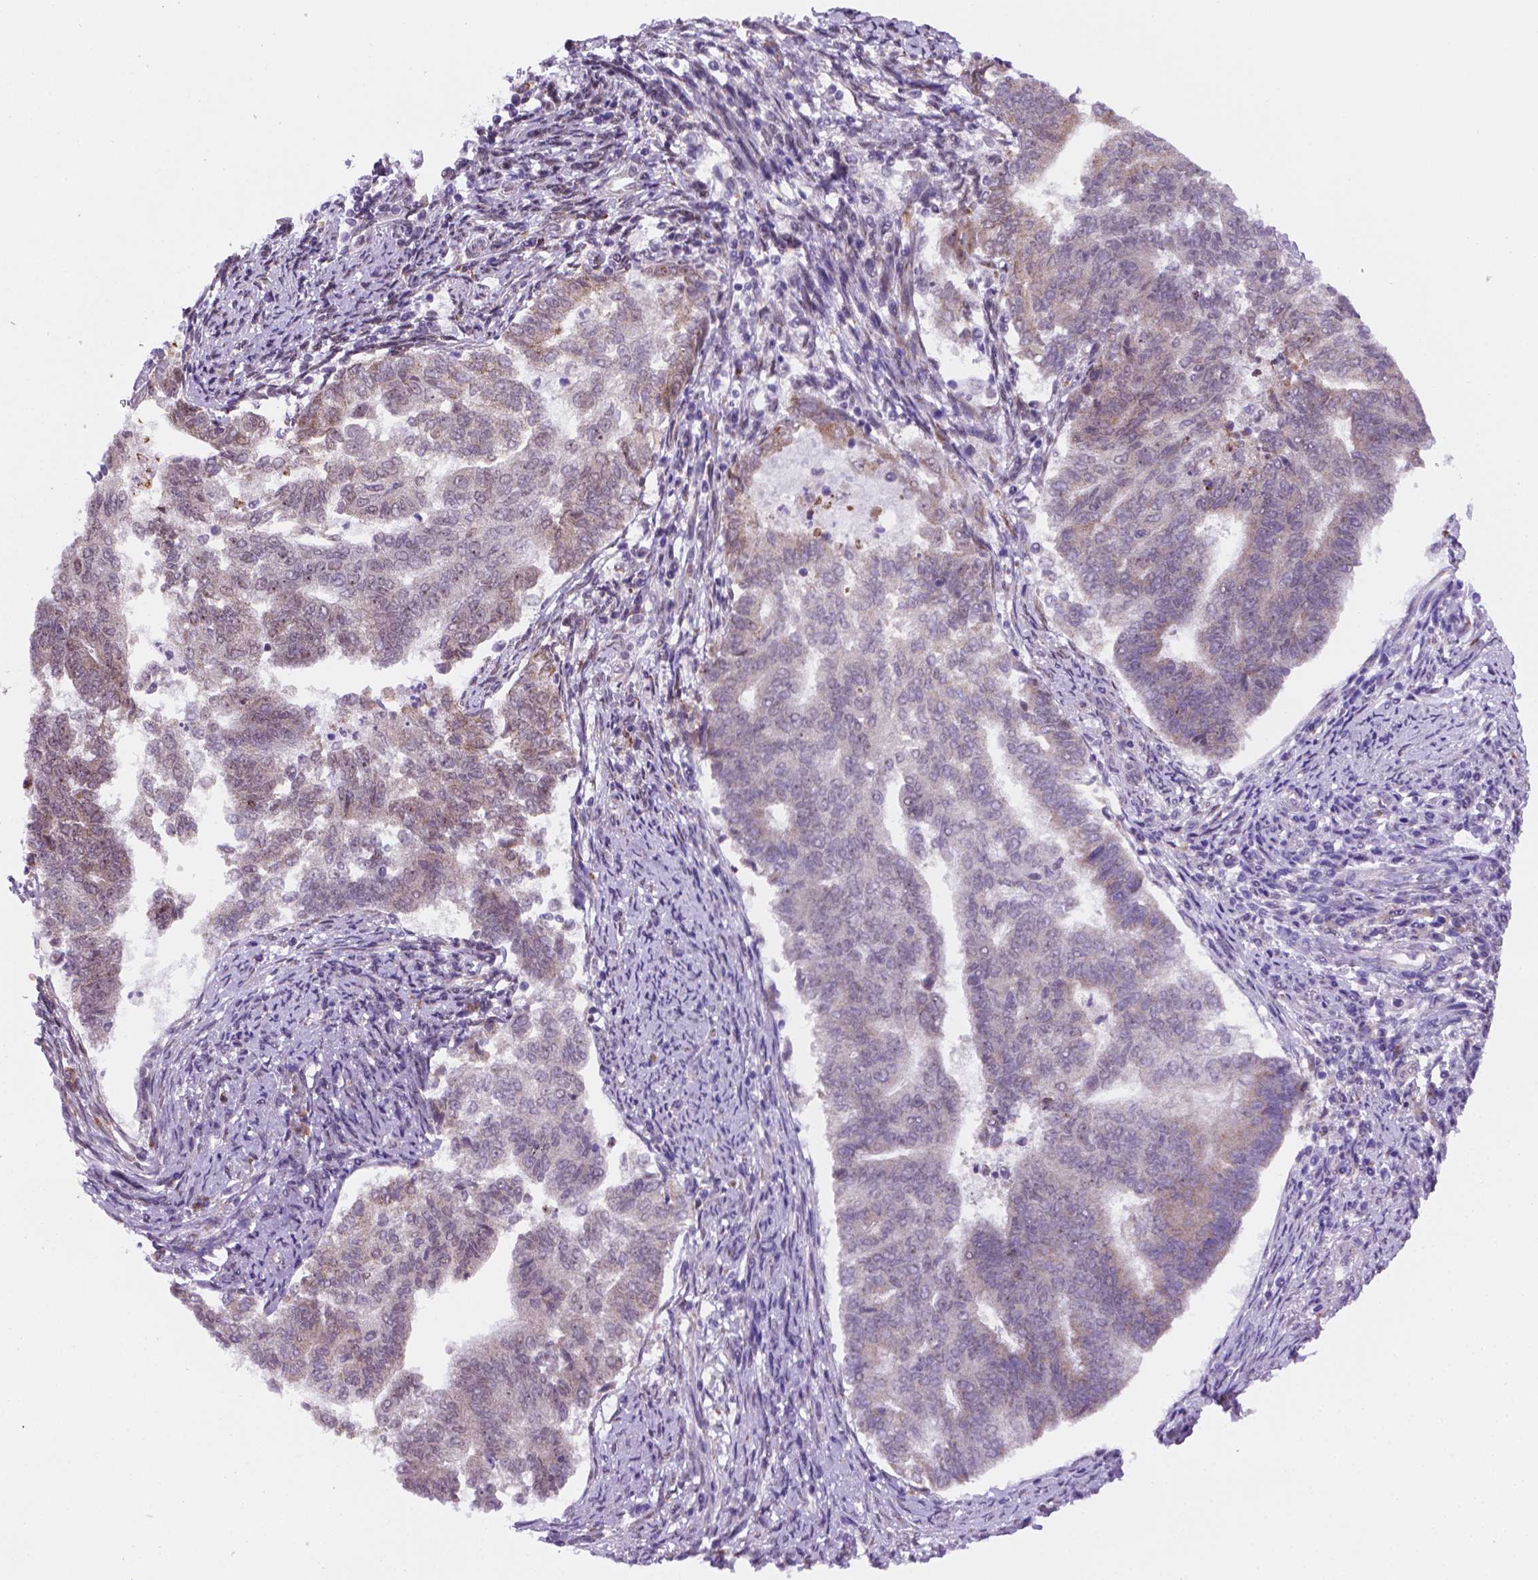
{"staining": {"intensity": "weak", "quantity": "<25%", "location": "cytoplasmic/membranous"}, "tissue": "endometrial cancer", "cell_type": "Tumor cells", "image_type": "cancer", "snomed": [{"axis": "morphology", "description": "Adenocarcinoma, NOS"}, {"axis": "topography", "description": "Endometrium"}], "caption": "This is an immunohistochemistry (IHC) image of endometrial adenocarcinoma. There is no expression in tumor cells.", "gene": "FNIP1", "patient": {"sex": "female", "age": 65}}